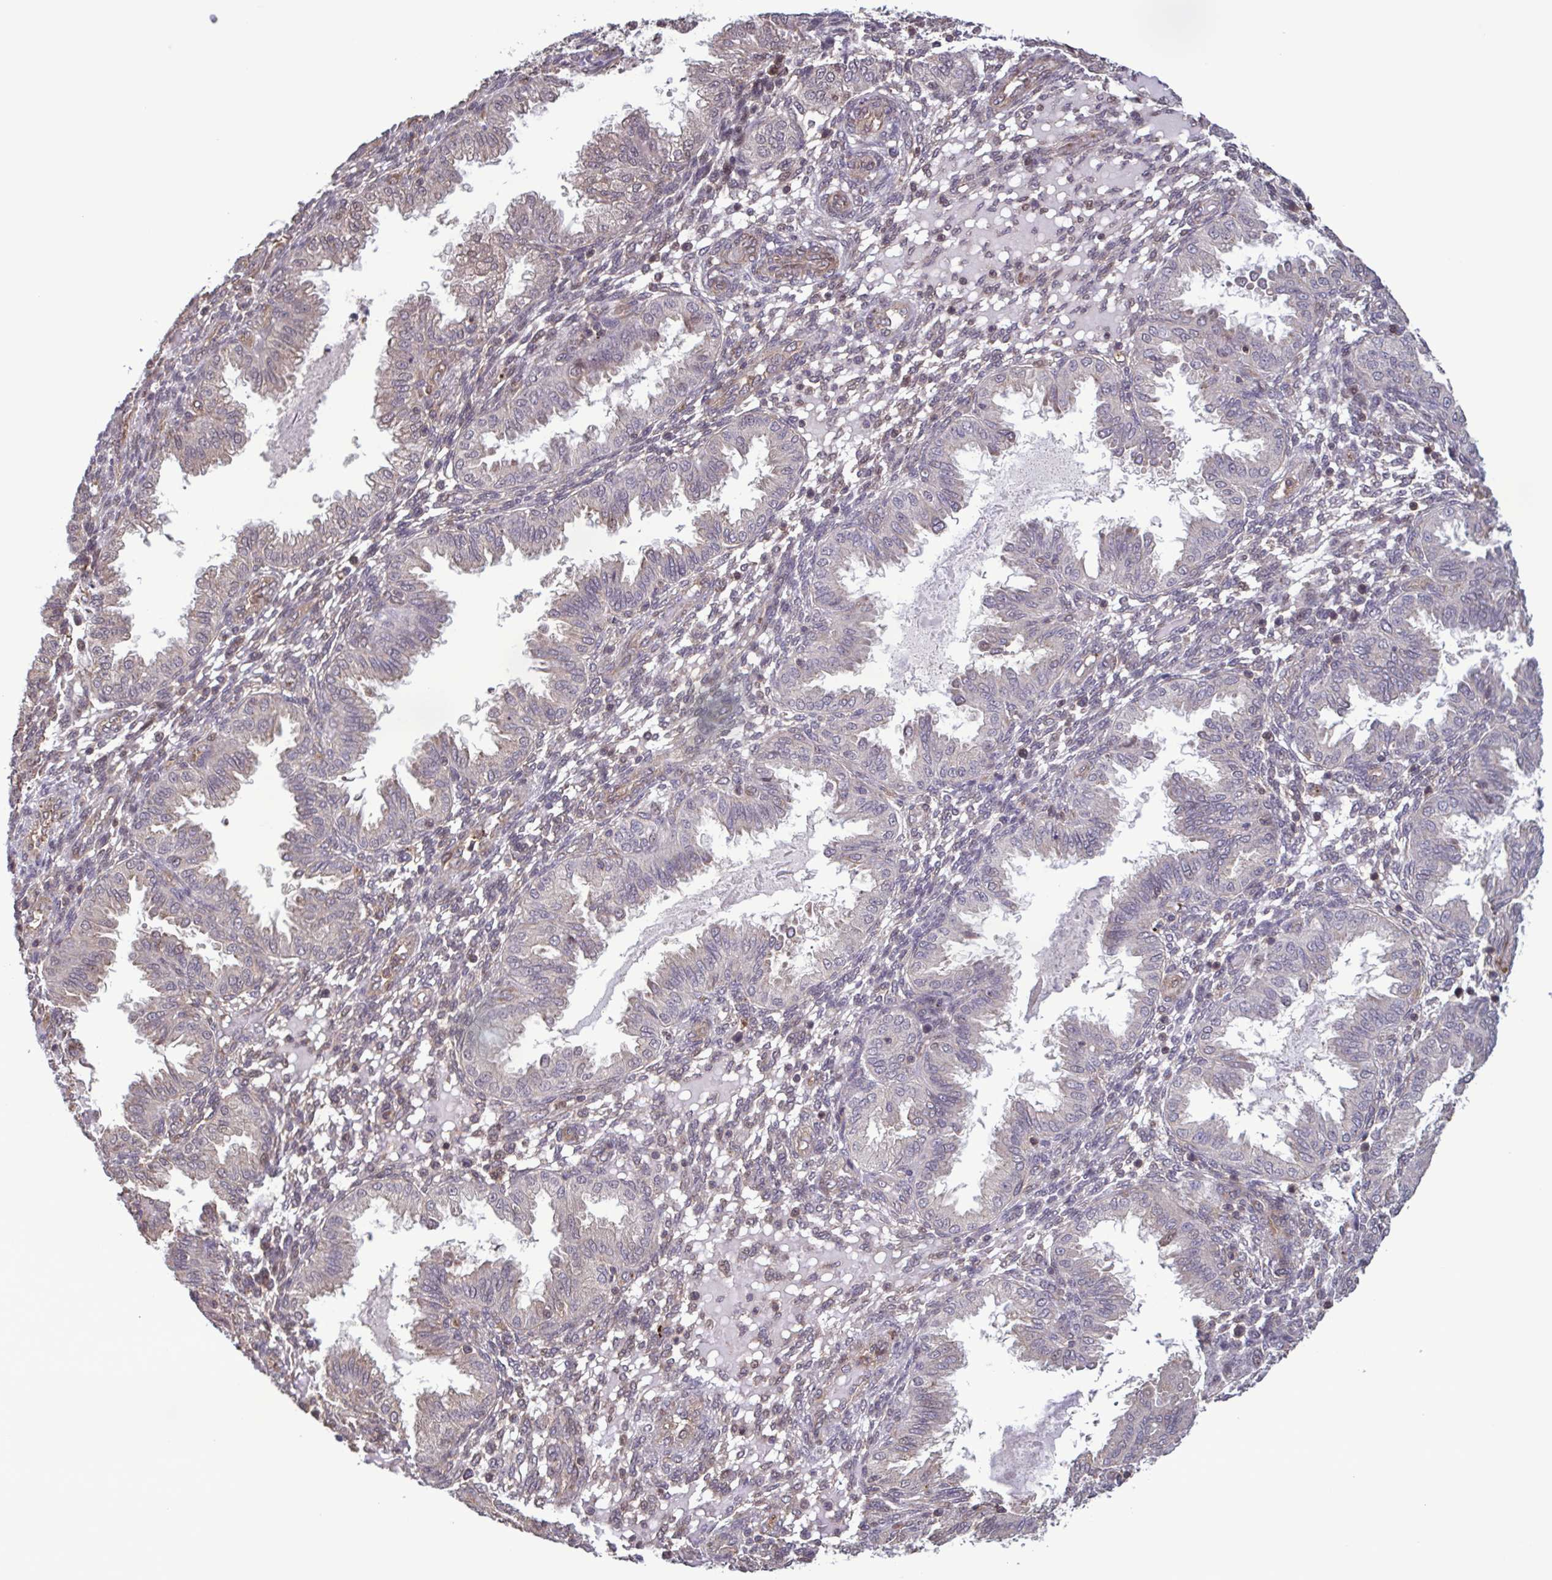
{"staining": {"intensity": "weak", "quantity": "25%-75%", "location": "cytoplasmic/membranous"}, "tissue": "endometrium", "cell_type": "Cells in endometrial stroma", "image_type": "normal", "snomed": [{"axis": "morphology", "description": "Normal tissue, NOS"}, {"axis": "topography", "description": "Endometrium"}], "caption": "Protein analysis of normal endometrium shows weak cytoplasmic/membranous expression in about 25%-75% of cells in endometrial stroma. (Brightfield microscopy of DAB IHC at high magnification).", "gene": "ZNF200", "patient": {"sex": "female", "age": 33}}